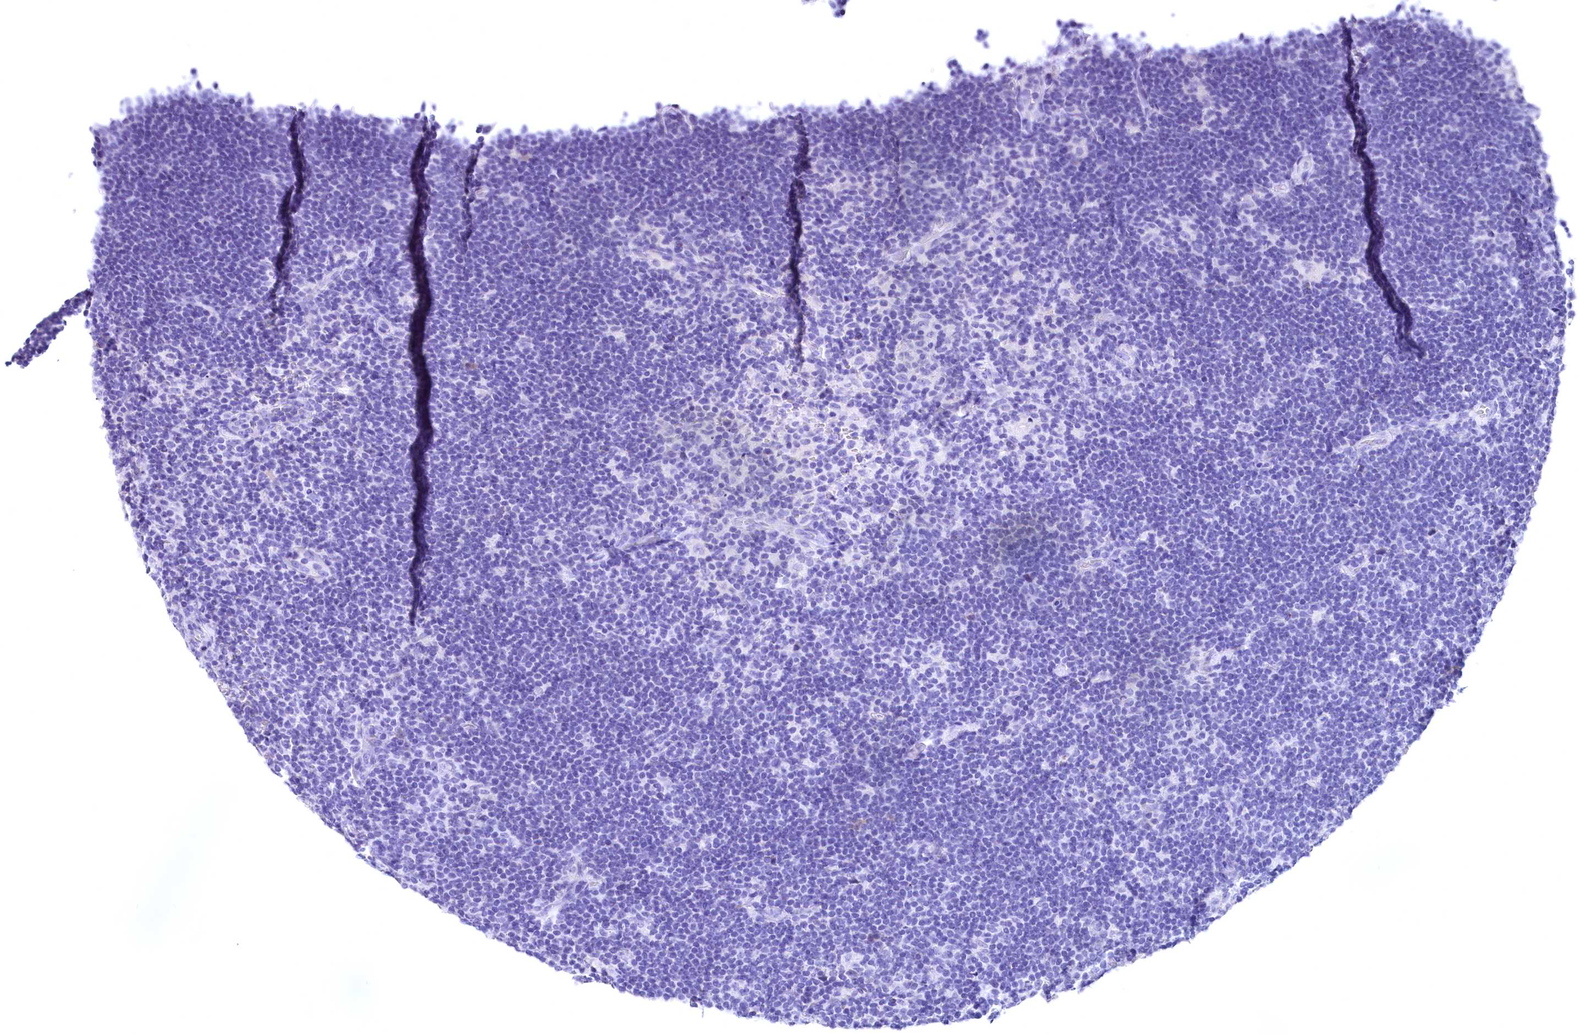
{"staining": {"intensity": "negative", "quantity": "none", "location": "none"}, "tissue": "lymphoma", "cell_type": "Tumor cells", "image_type": "cancer", "snomed": [{"axis": "morphology", "description": "Hodgkin's disease, NOS"}, {"axis": "topography", "description": "Lymph node"}], "caption": "A photomicrograph of human Hodgkin's disease is negative for staining in tumor cells.", "gene": "SKIDA1", "patient": {"sex": "female", "age": 57}}